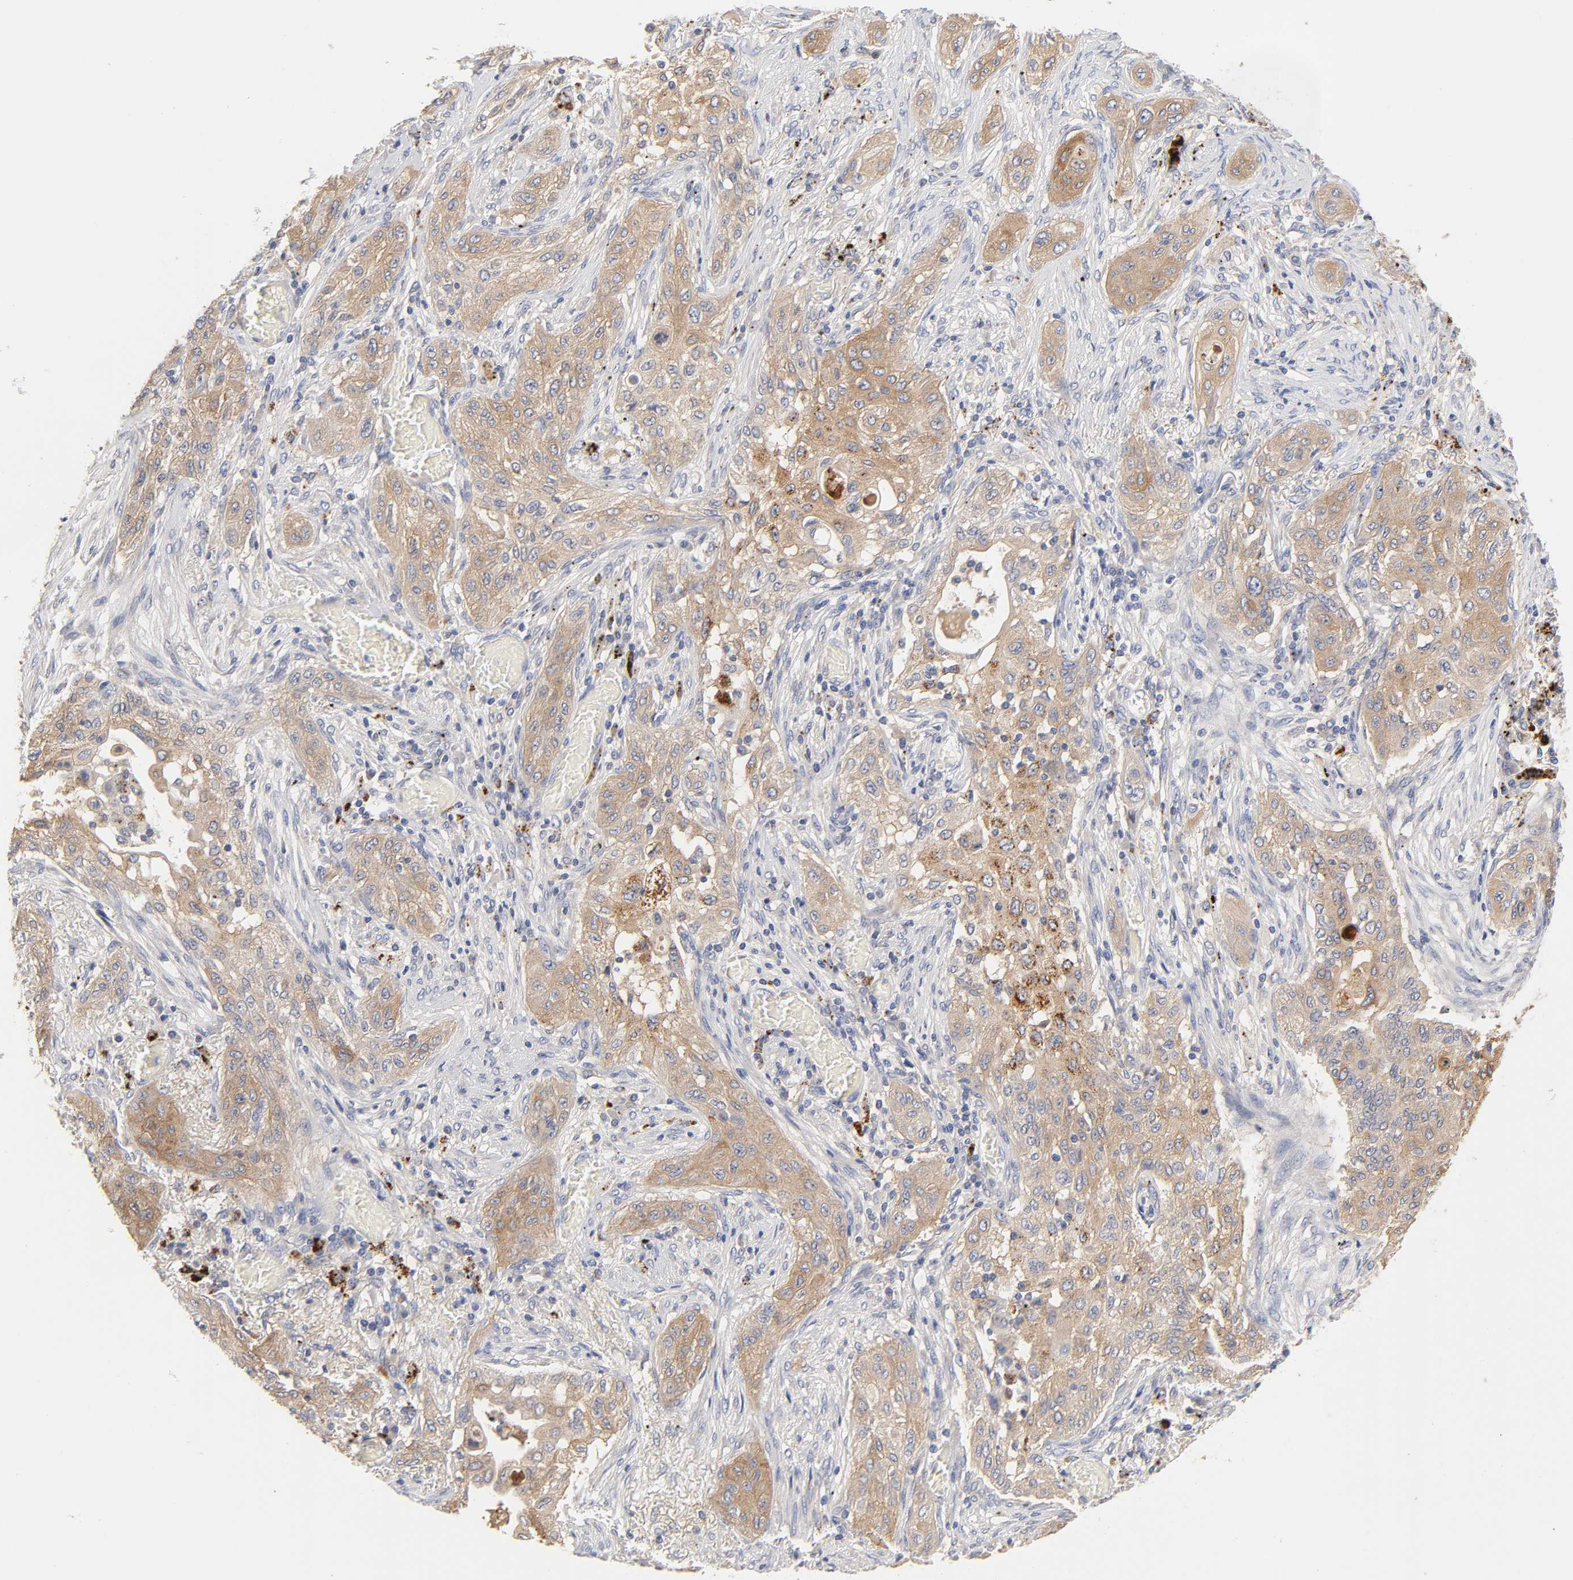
{"staining": {"intensity": "moderate", "quantity": ">75%", "location": "cytoplasmic/membranous"}, "tissue": "lung cancer", "cell_type": "Tumor cells", "image_type": "cancer", "snomed": [{"axis": "morphology", "description": "Squamous cell carcinoma, NOS"}, {"axis": "topography", "description": "Lung"}], "caption": "Moderate cytoplasmic/membranous positivity is seen in about >75% of tumor cells in lung cancer (squamous cell carcinoma).", "gene": "C17orf75", "patient": {"sex": "female", "age": 47}}